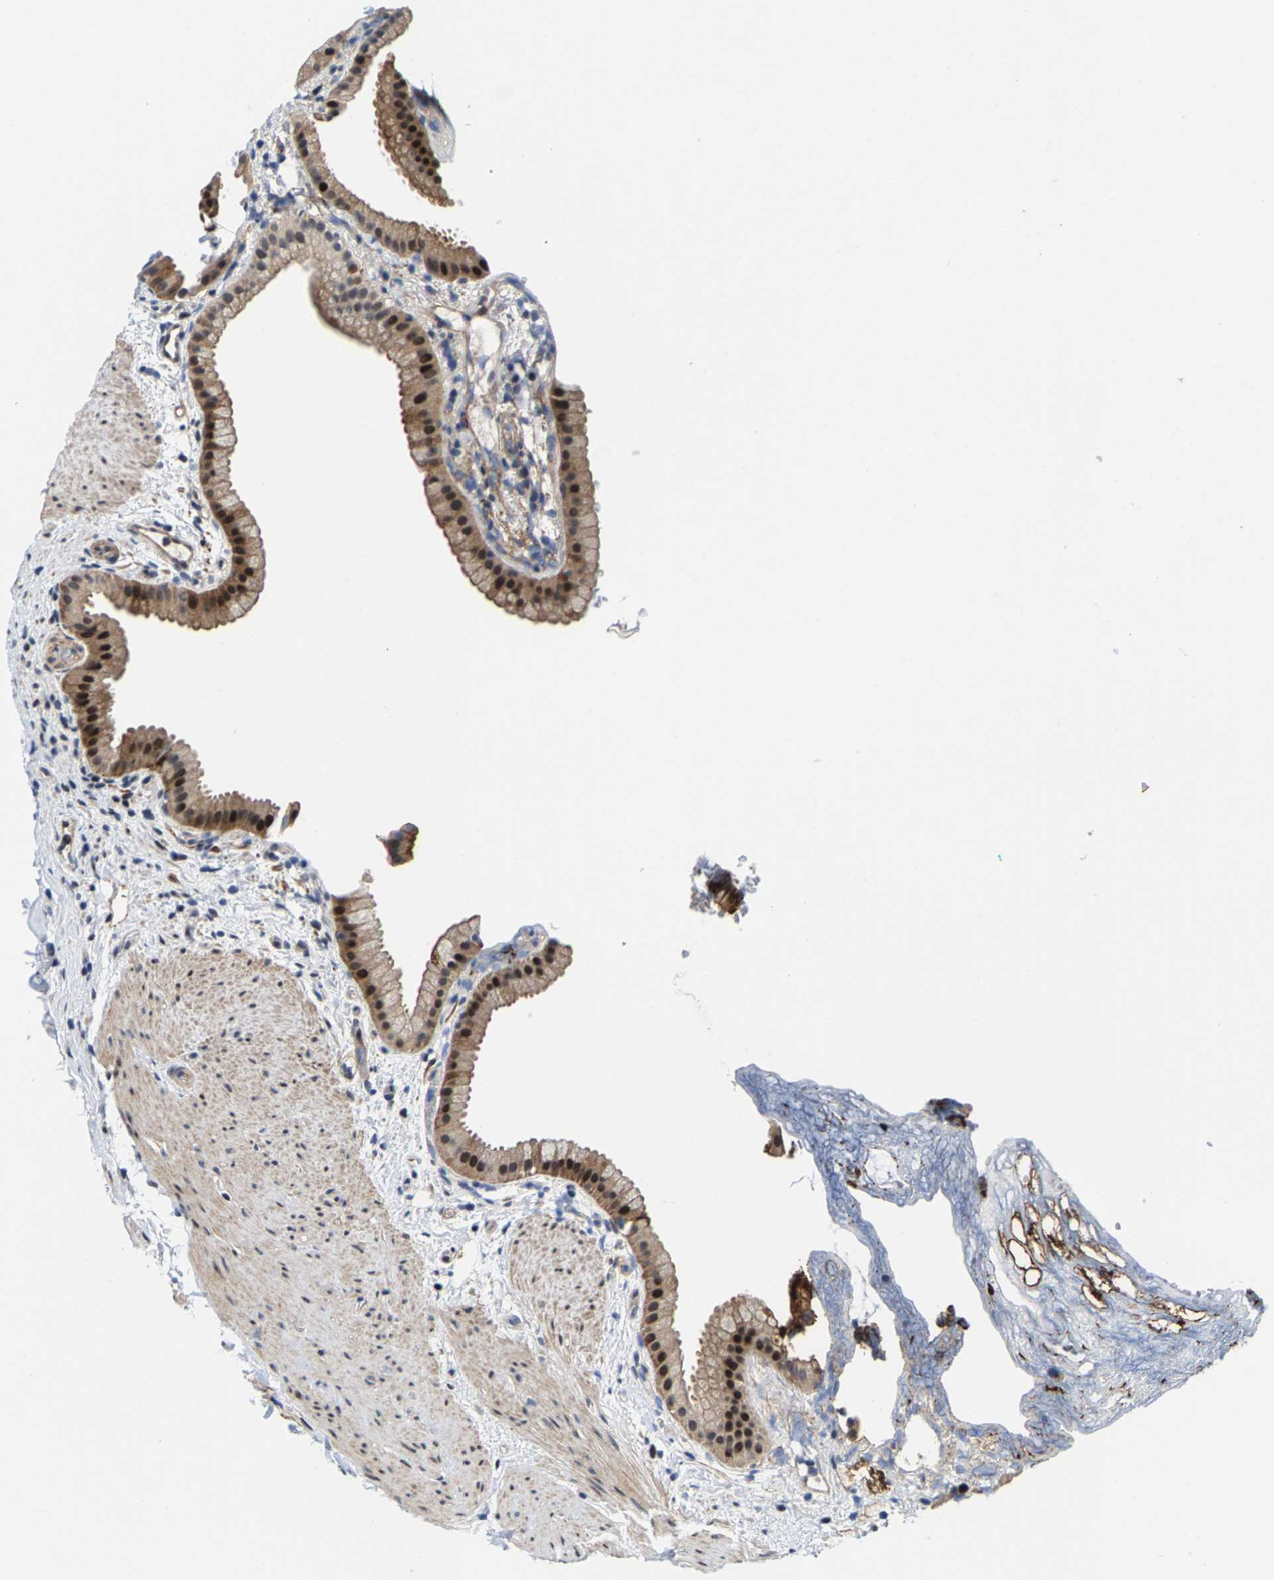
{"staining": {"intensity": "strong", "quantity": ">75%", "location": "cytoplasmic/membranous,nuclear"}, "tissue": "gallbladder", "cell_type": "Glandular cells", "image_type": "normal", "snomed": [{"axis": "morphology", "description": "Normal tissue, NOS"}, {"axis": "topography", "description": "Gallbladder"}], "caption": "Immunohistochemical staining of normal gallbladder reveals >75% levels of strong cytoplasmic/membranous,nuclear protein expression in approximately >75% of glandular cells.", "gene": "GTPBP10", "patient": {"sex": "female", "age": 64}}